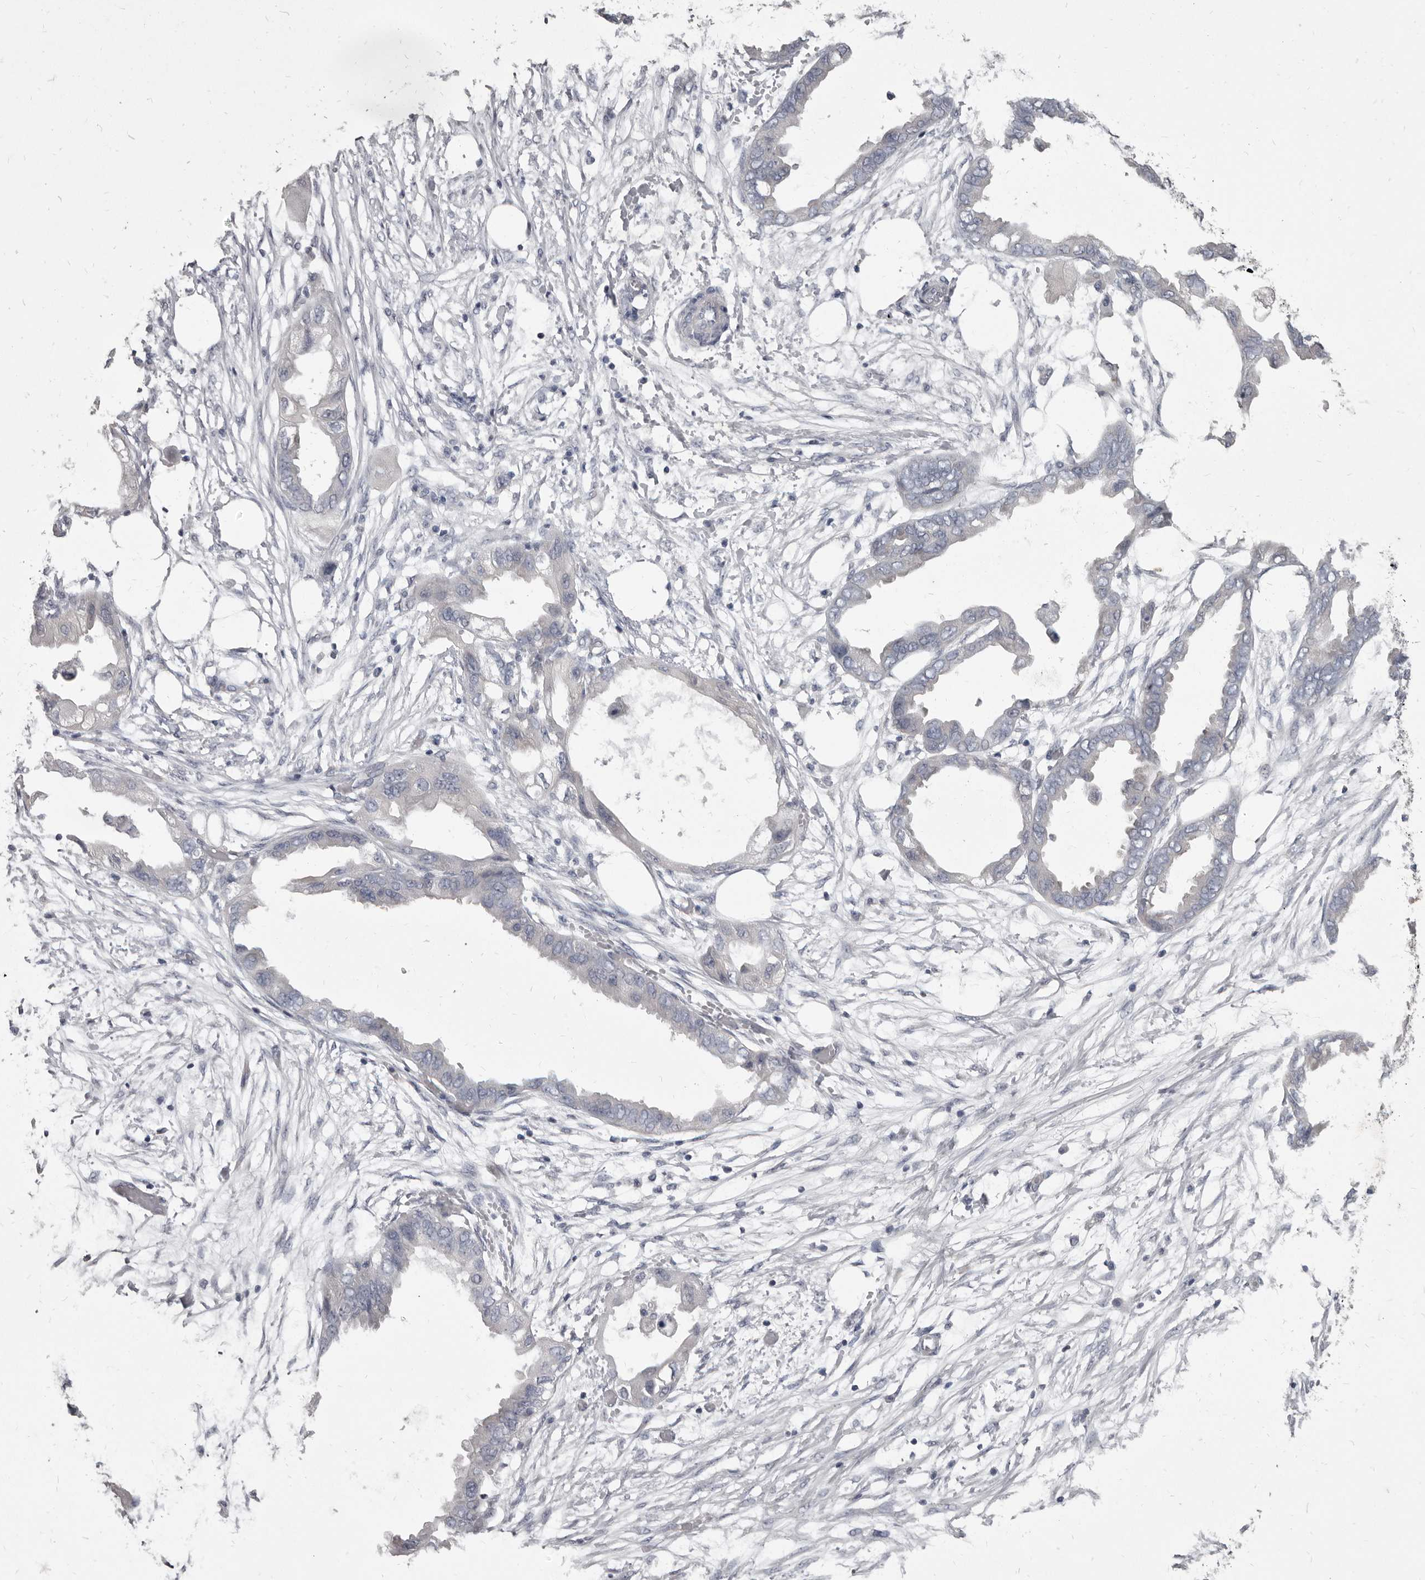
{"staining": {"intensity": "negative", "quantity": "none", "location": "none"}, "tissue": "endometrial cancer", "cell_type": "Tumor cells", "image_type": "cancer", "snomed": [{"axis": "morphology", "description": "Adenocarcinoma, NOS"}, {"axis": "morphology", "description": "Adenocarcinoma, metastatic, NOS"}, {"axis": "topography", "description": "Adipose tissue"}, {"axis": "topography", "description": "Endometrium"}], "caption": "This is an immunohistochemistry (IHC) photomicrograph of metastatic adenocarcinoma (endometrial). There is no staining in tumor cells.", "gene": "GSK3B", "patient": {"sex": "female", "age": 67}}